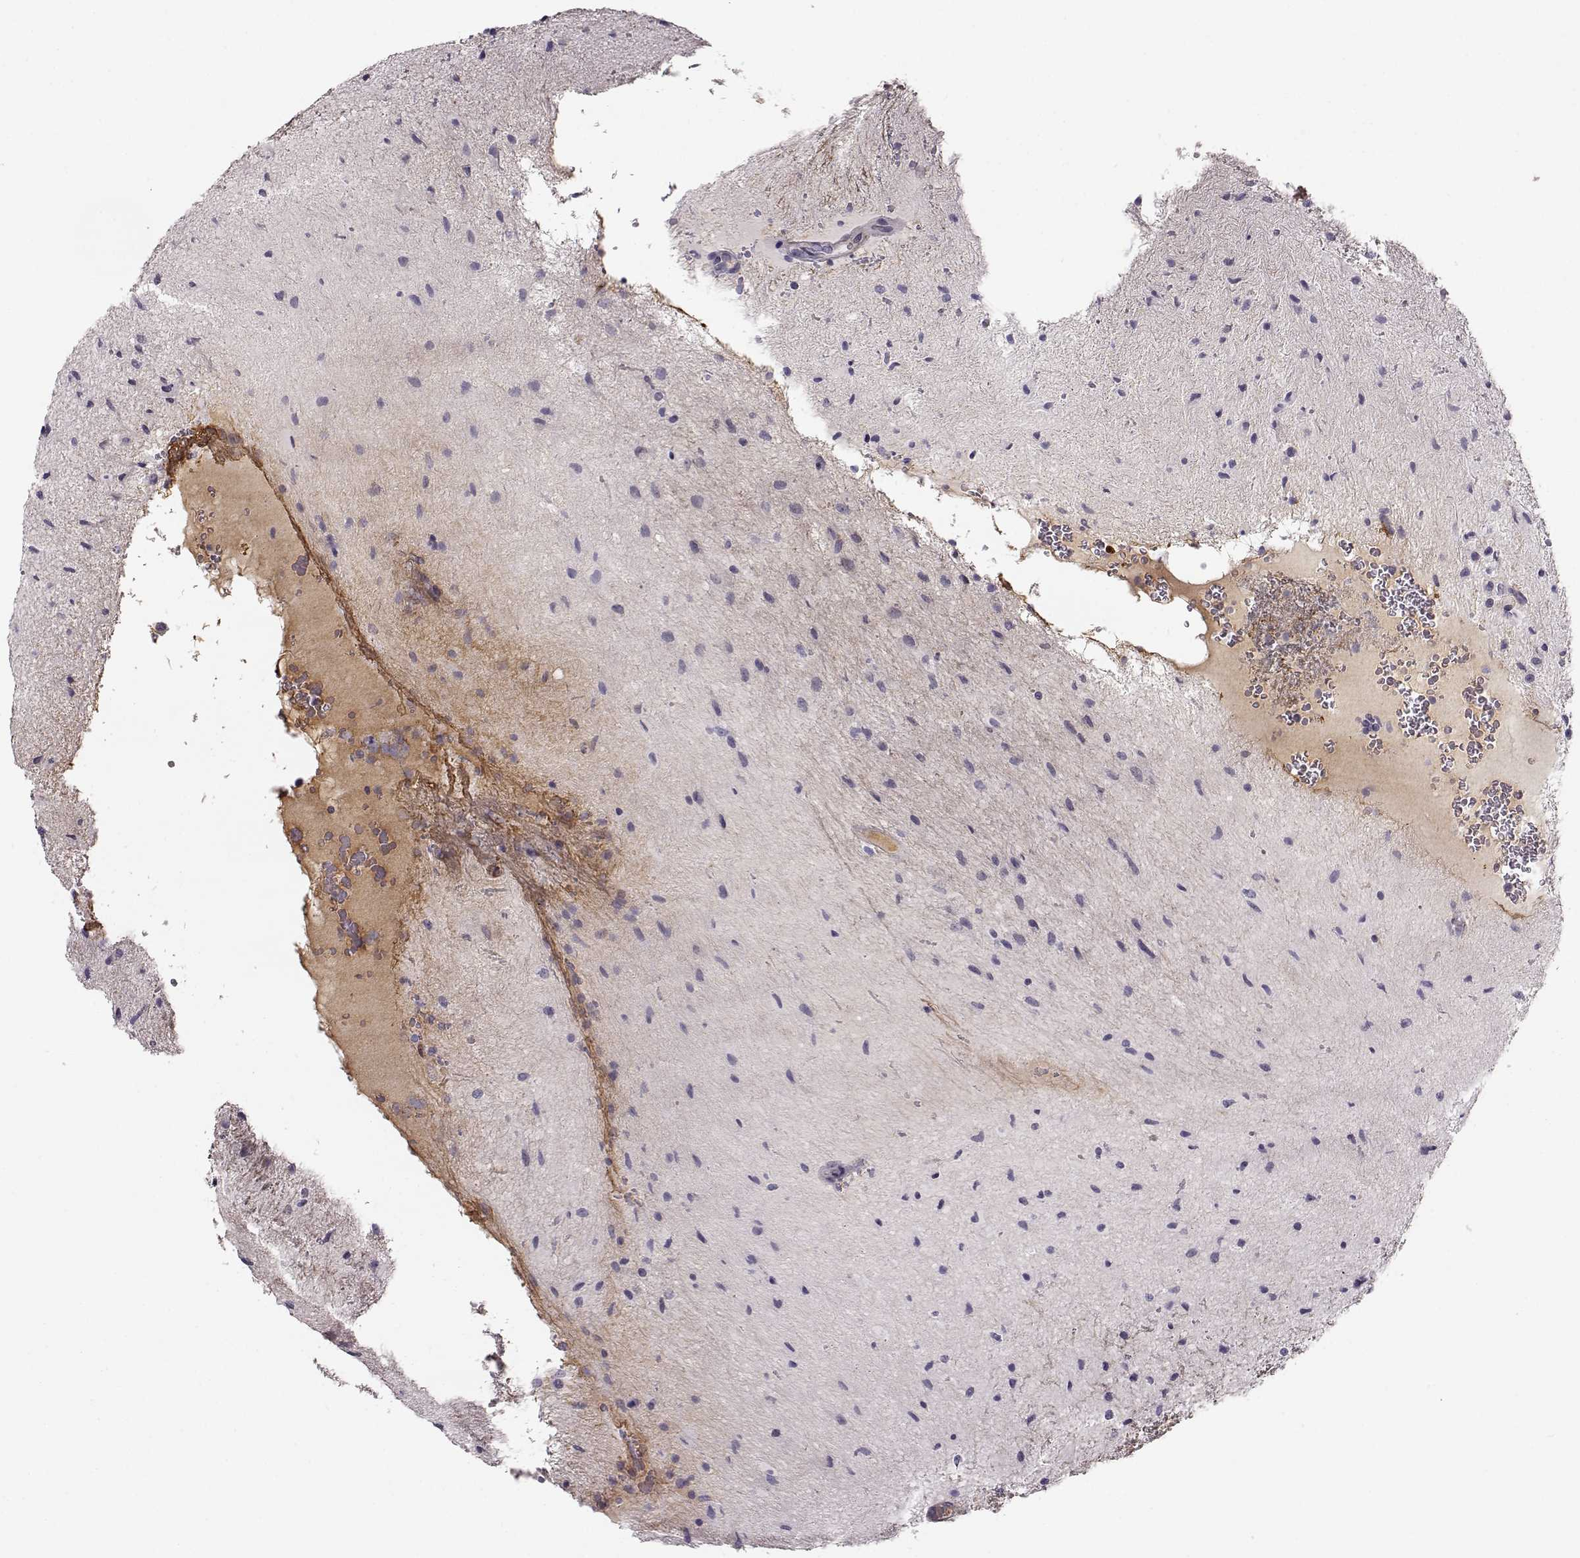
{"staining": {"intensity": "negative", "quantity": "none", "location": "none"}, "tissue": "glioma", "cell_type": "Tumor cells", "image_type": "cancer", "snomed": [{"axis": "morphology", "description": "Glioma, malignant, Low grade"}, {"axis": "topography", "description": "Cerebellum"}], "caption": "Malignant low-grade glioma was stained to show a protein in brown. There is no significant staining in tumor cells. (DAB immunohistochemistry (IHC), high magnification).", "gene": "TRIM69", "patient": {"sex": "female", "age": 14}}